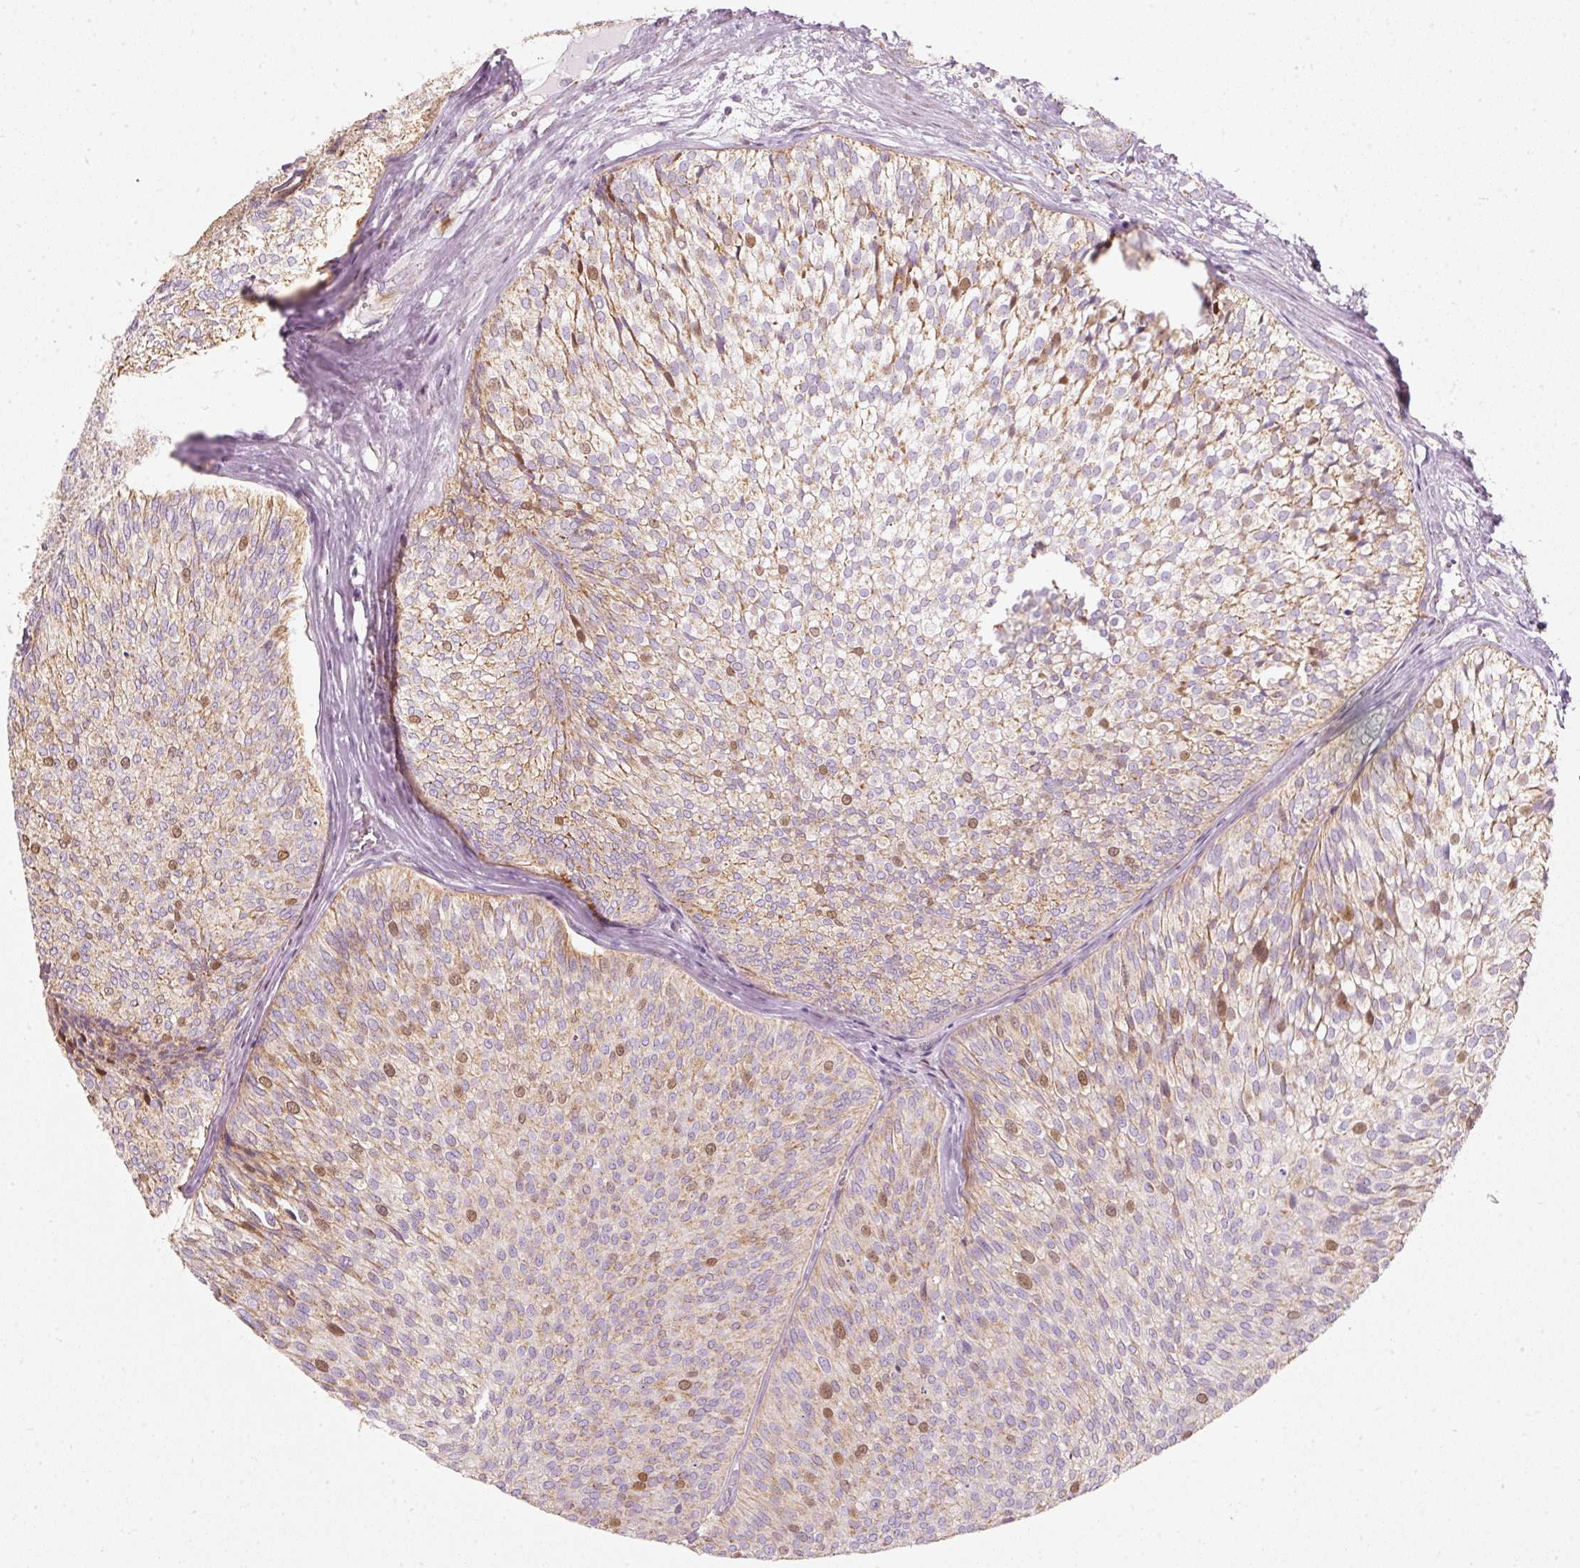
{"staining": {"intensity": "moderate", "quantity": "25%-75%", "location": "cytoplasmic/membranous,nuclear"}, "tissue": "urothelial cancer", "cell_type": "Tumor cells", "image_type": "cancer", "snomed": [{"axis": "morphology", "description": "Urothelial carcinoma, Low grade"}, {"axis": "topography", "description": "Urinary bladder"}], "caption": "A micrograph of urothelial cancer stained for a protein shows moderate cytoplasmic/membranous and nuclear brown staining in tumor cells.", "gene": "DUT", "patient": {"sex": "male", "age": 91}}